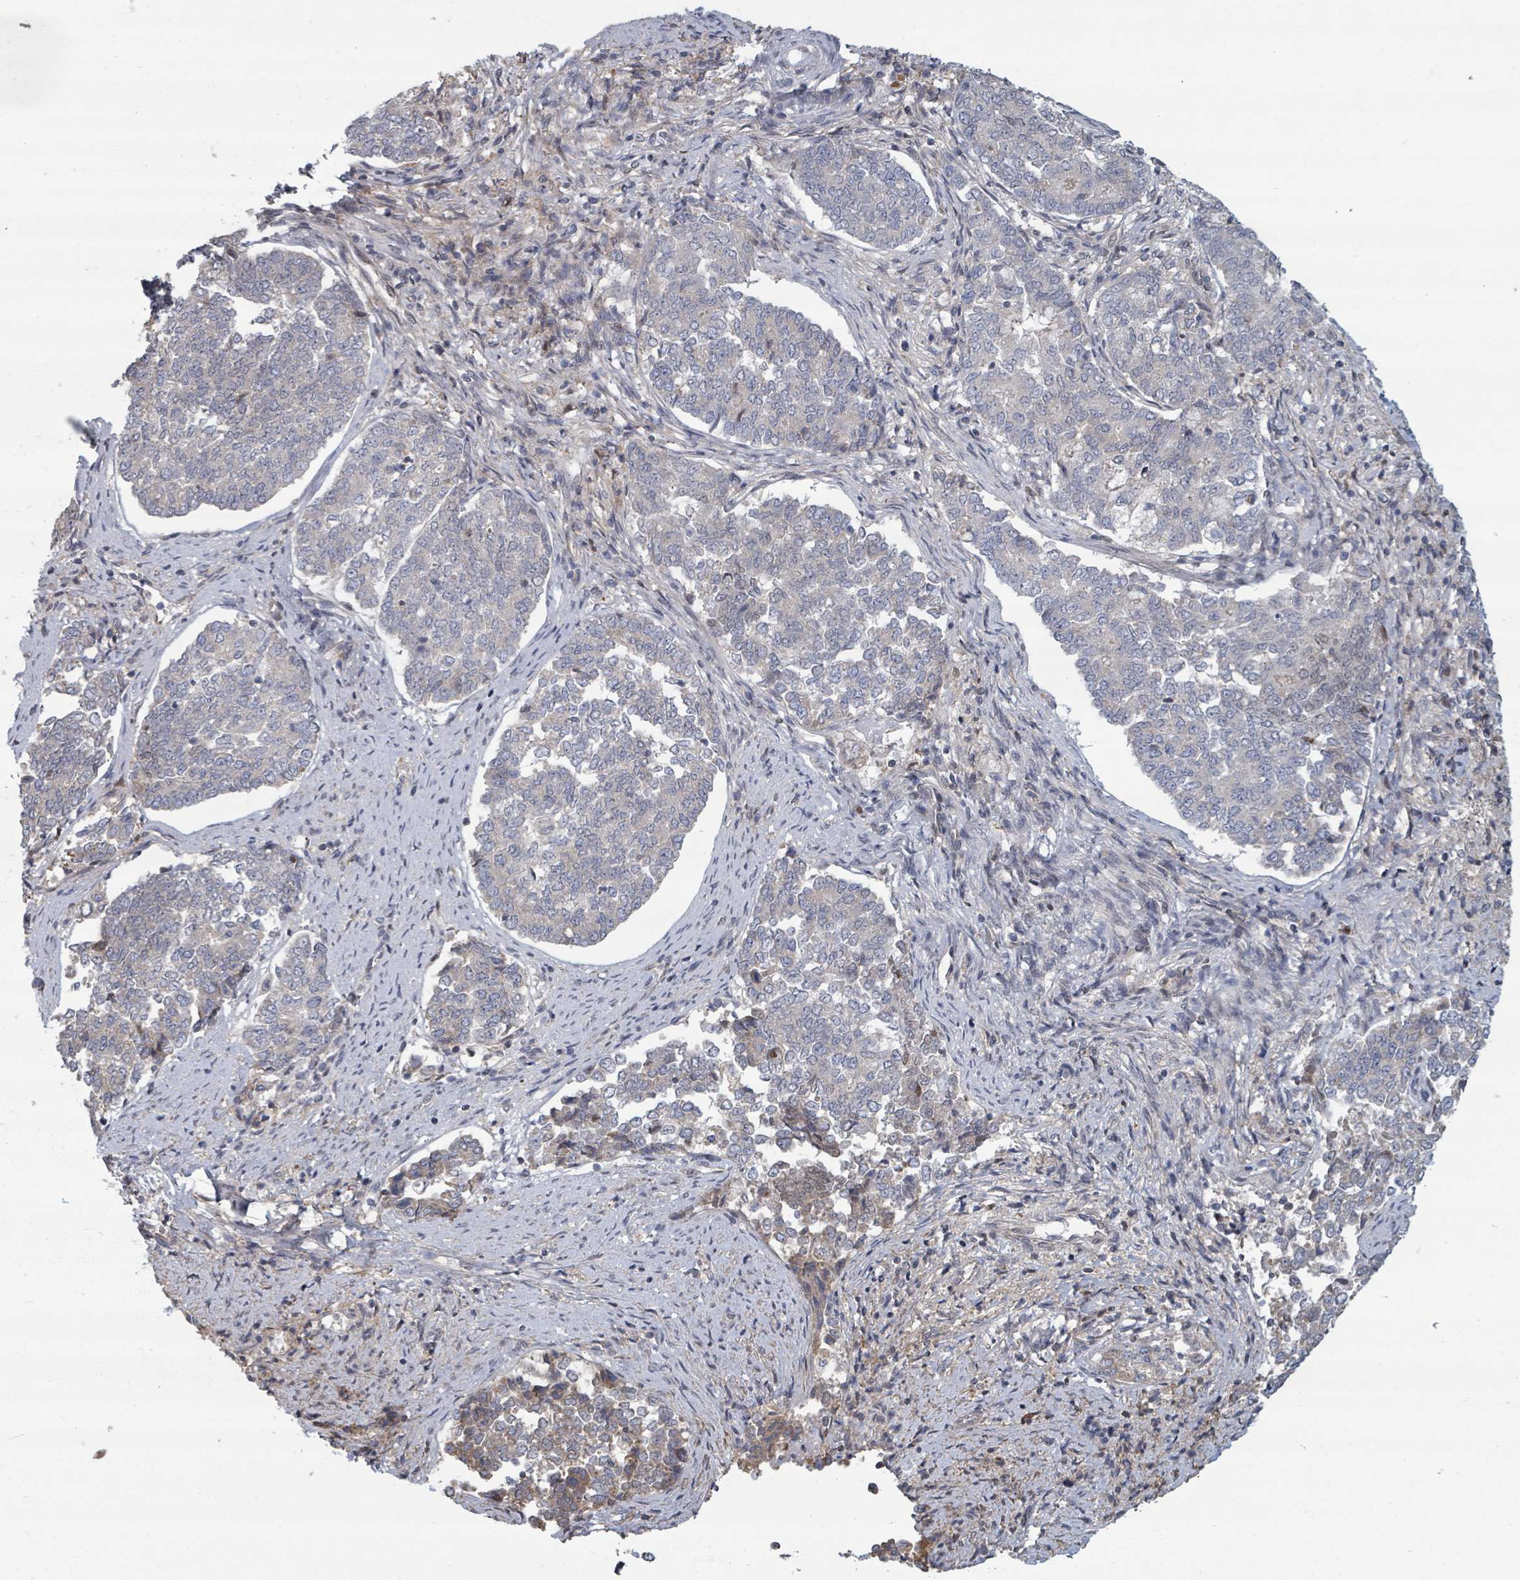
{"staining": {"intensity": "negative", "quantity": "none", "location": "none"}, "tissue": "endometrial cancer", "cell_type": "Tumor cells", "image_type": "cancer", "snomed": [{"axis": "morphology", "description": "Adenocarcinoma, NOS"}, {"axis": "topography", "description": "Endometrium"}], "caption": "IHC of human endometrial adenocarcinoma displays no positivity in tumor cells.", "gene": "GABBR1", "patient": {"sex": "female", "age": 80}}